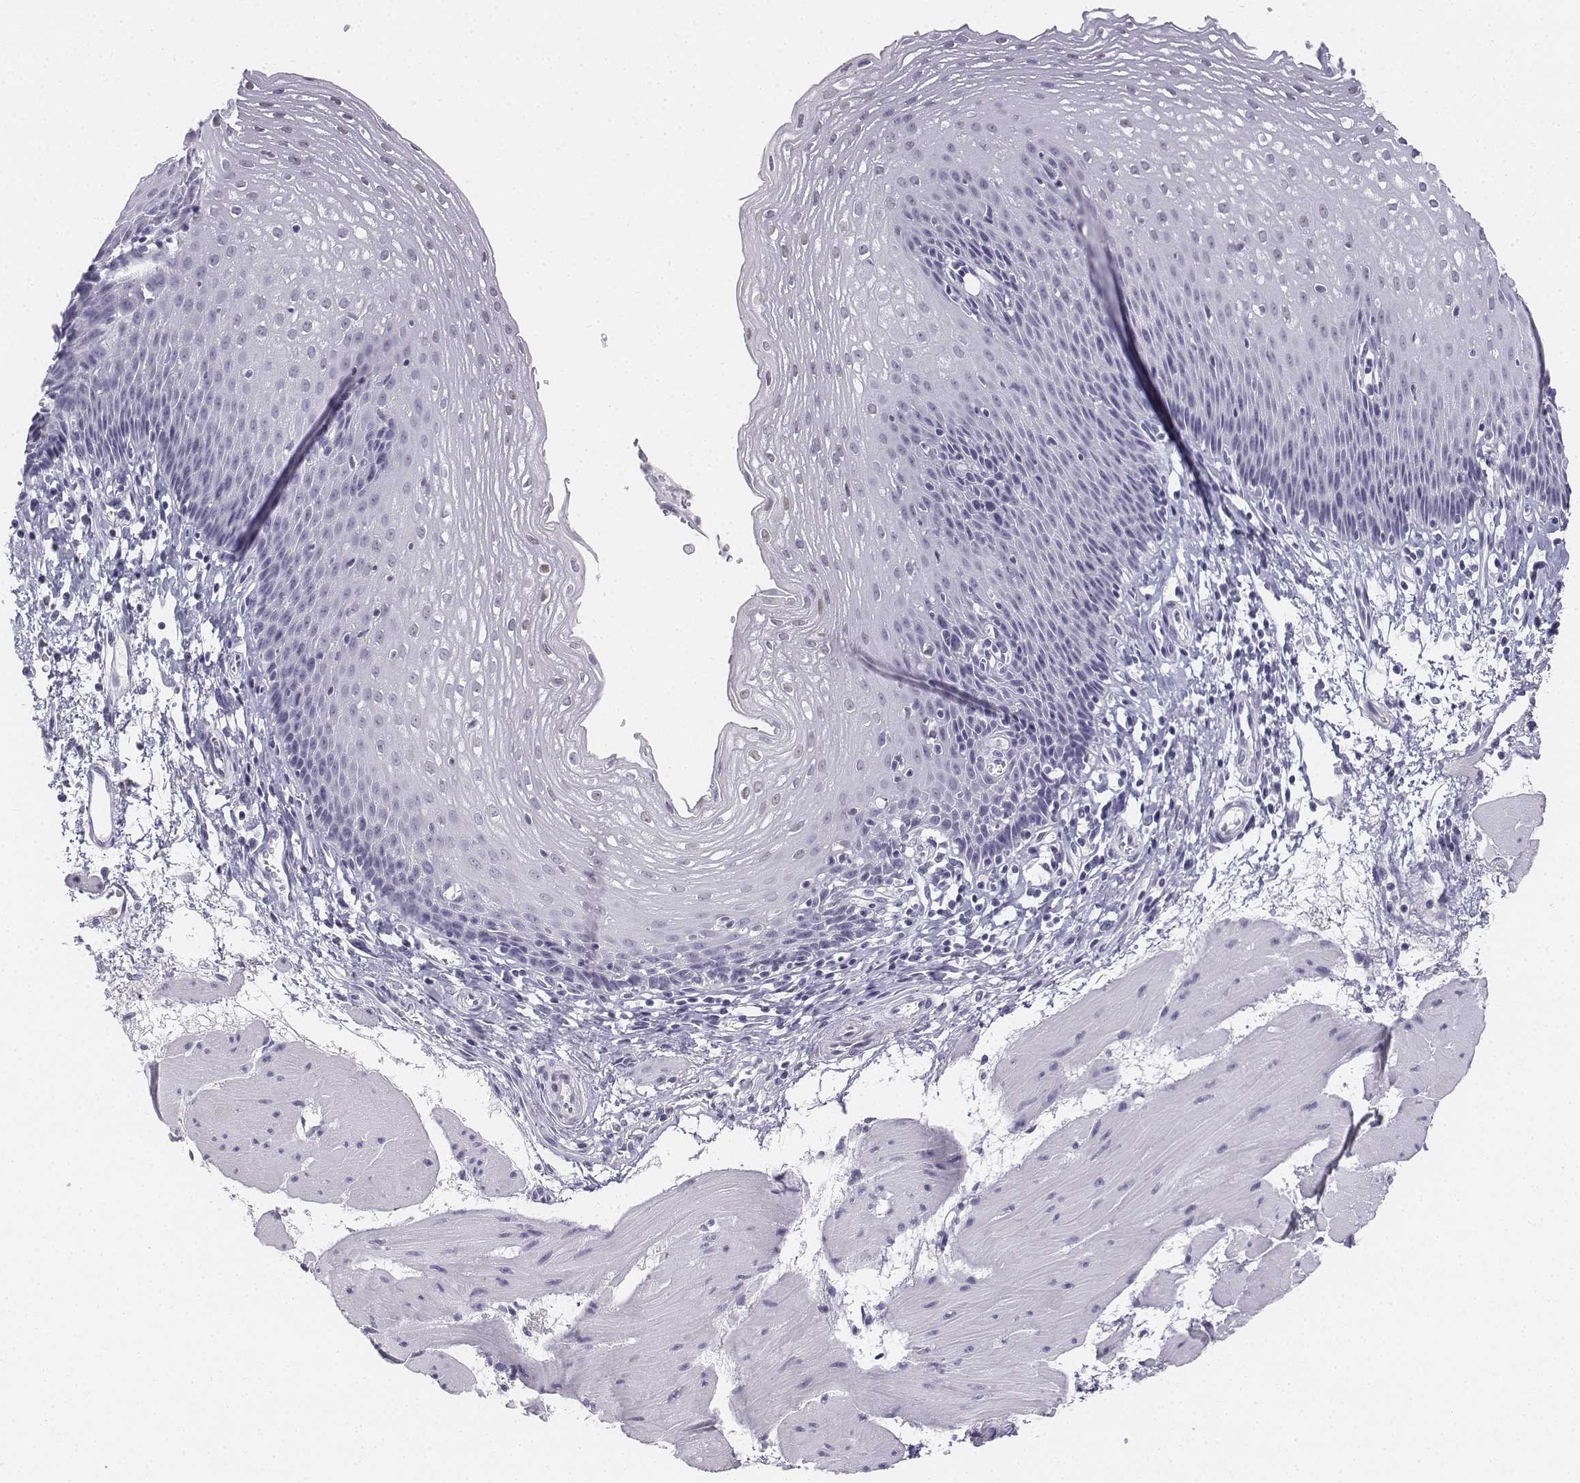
{"staining": {"intensity": "negative", "quantity": "none", "location": "none"}, "tissue": "esophagus", "cell_type": "Squamous epithelial cells", "image_type": "normal", "snomed": [{"axis": "morphology", "description": "Normal tissue, NOS"}, {"axis": "topography", "description": "Esophagus"}], "caption": "Immunohistochemistry photomicrograph of benign human esophagus stained for a protein (brown), which exhibits no expression in squamous epithelial cells. The staining is performed using DAB (3,3'-diaminobenzidine) brown chromogen with nuclei counter-stained in using hematoxylin.", "gene": "UCN2", "patient": {"sex": "female", "age": 64}}